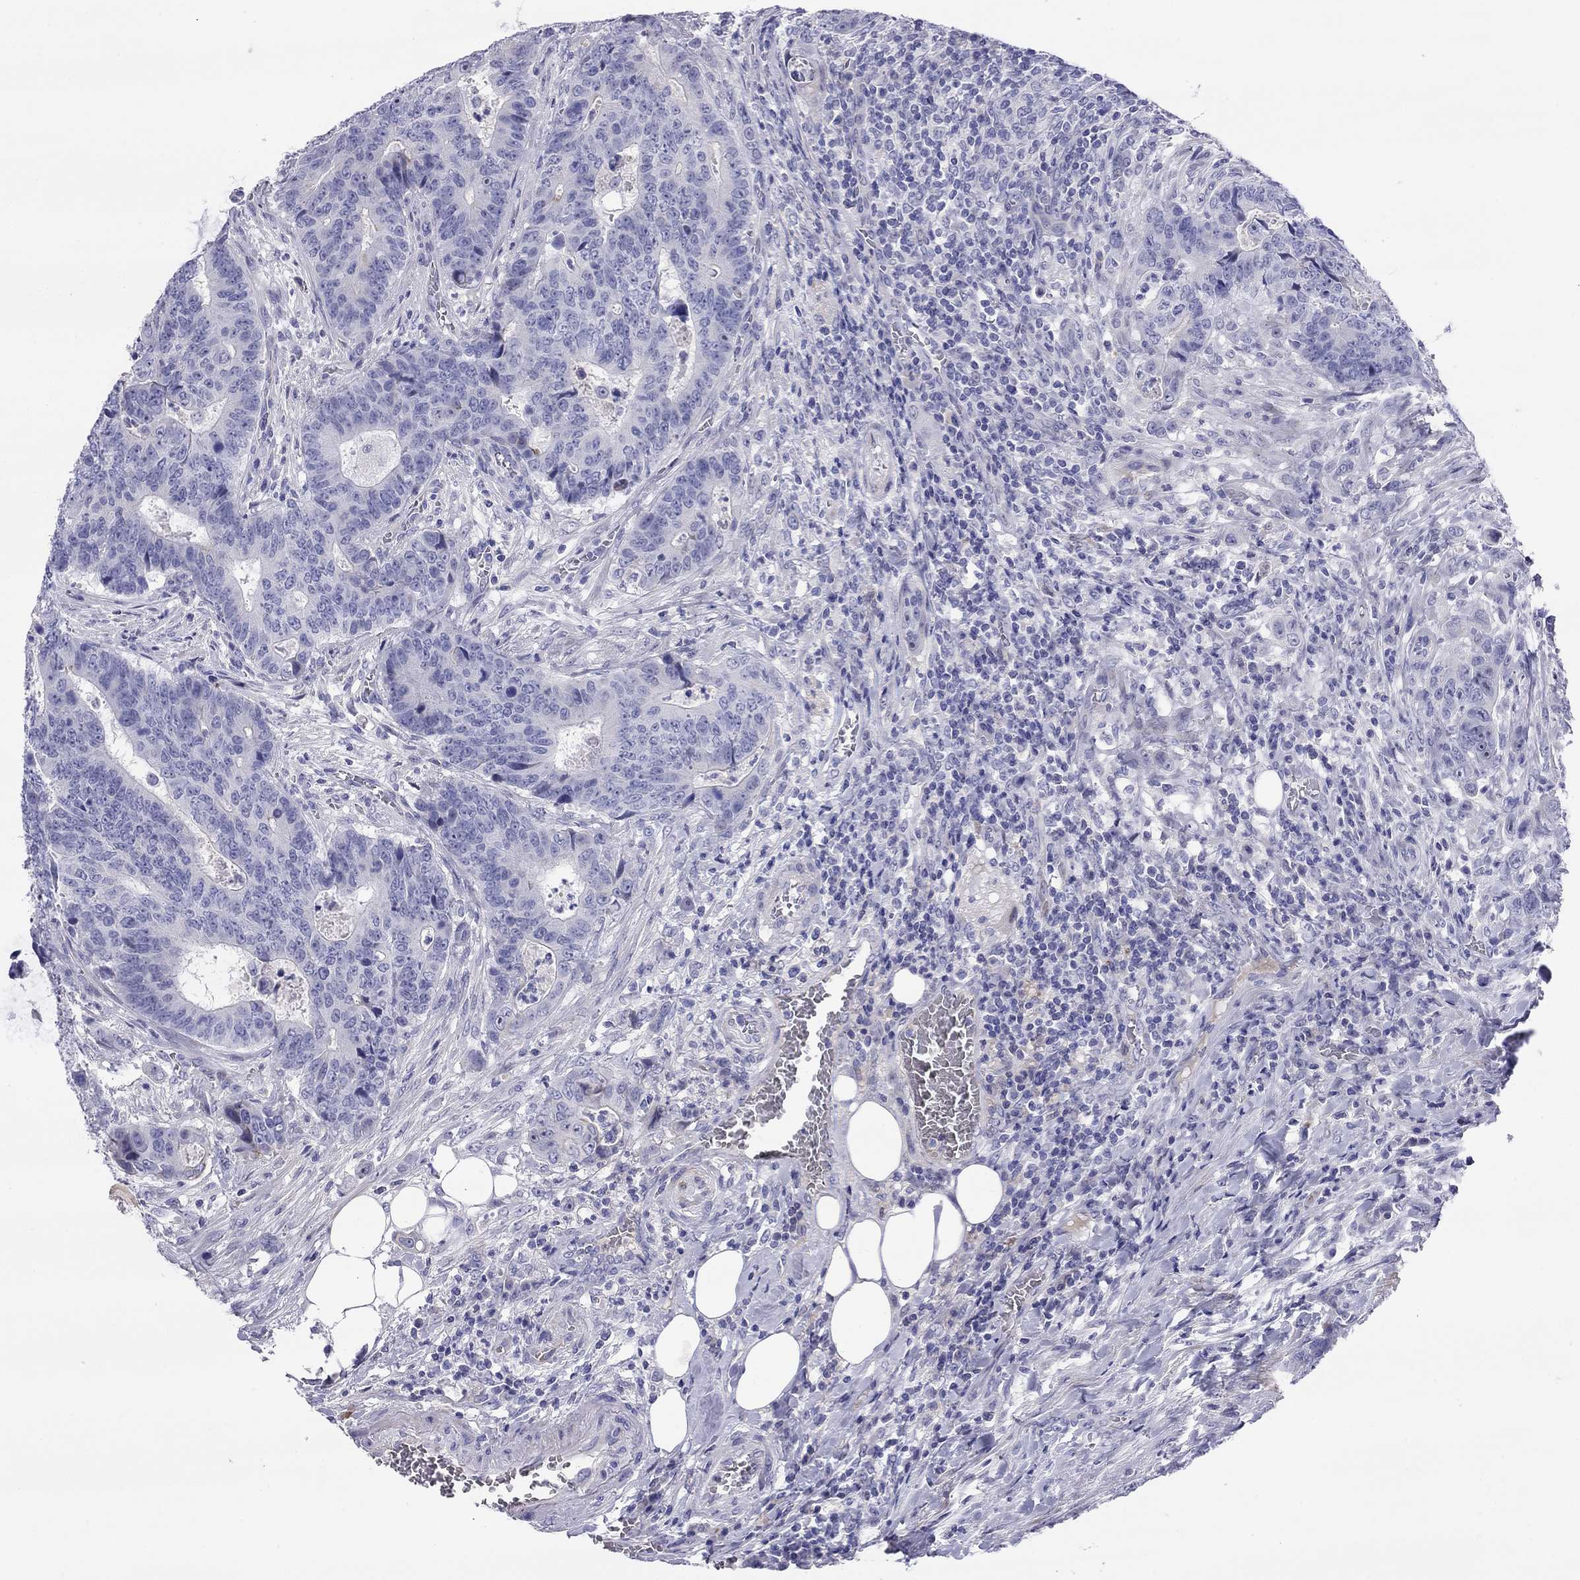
{"staining": {"intensity": "negative", "quantity": "none", "location": "none"}, "tissue": "colorectal cancer", "cell_type": "Tumor cells", "image_type": "cancer", "snomed": [{"axis": "morphology", "description": "Adenocarcinoma, NOS"}, {"axis": "topography", "description": "Colon"}], "caption": "Protein analysis of colorectal cancer exhibits no significant positivity in tumor cells. Brightfield microscopy of immunohistochemistry (IHC) stained with DAB (3,3'-diaminobenzidine) (brown) and hematoxylin (blue), captured at high magnification.", "gene": "CMYA5", "patient": {"sex": "female", "age": 48}}